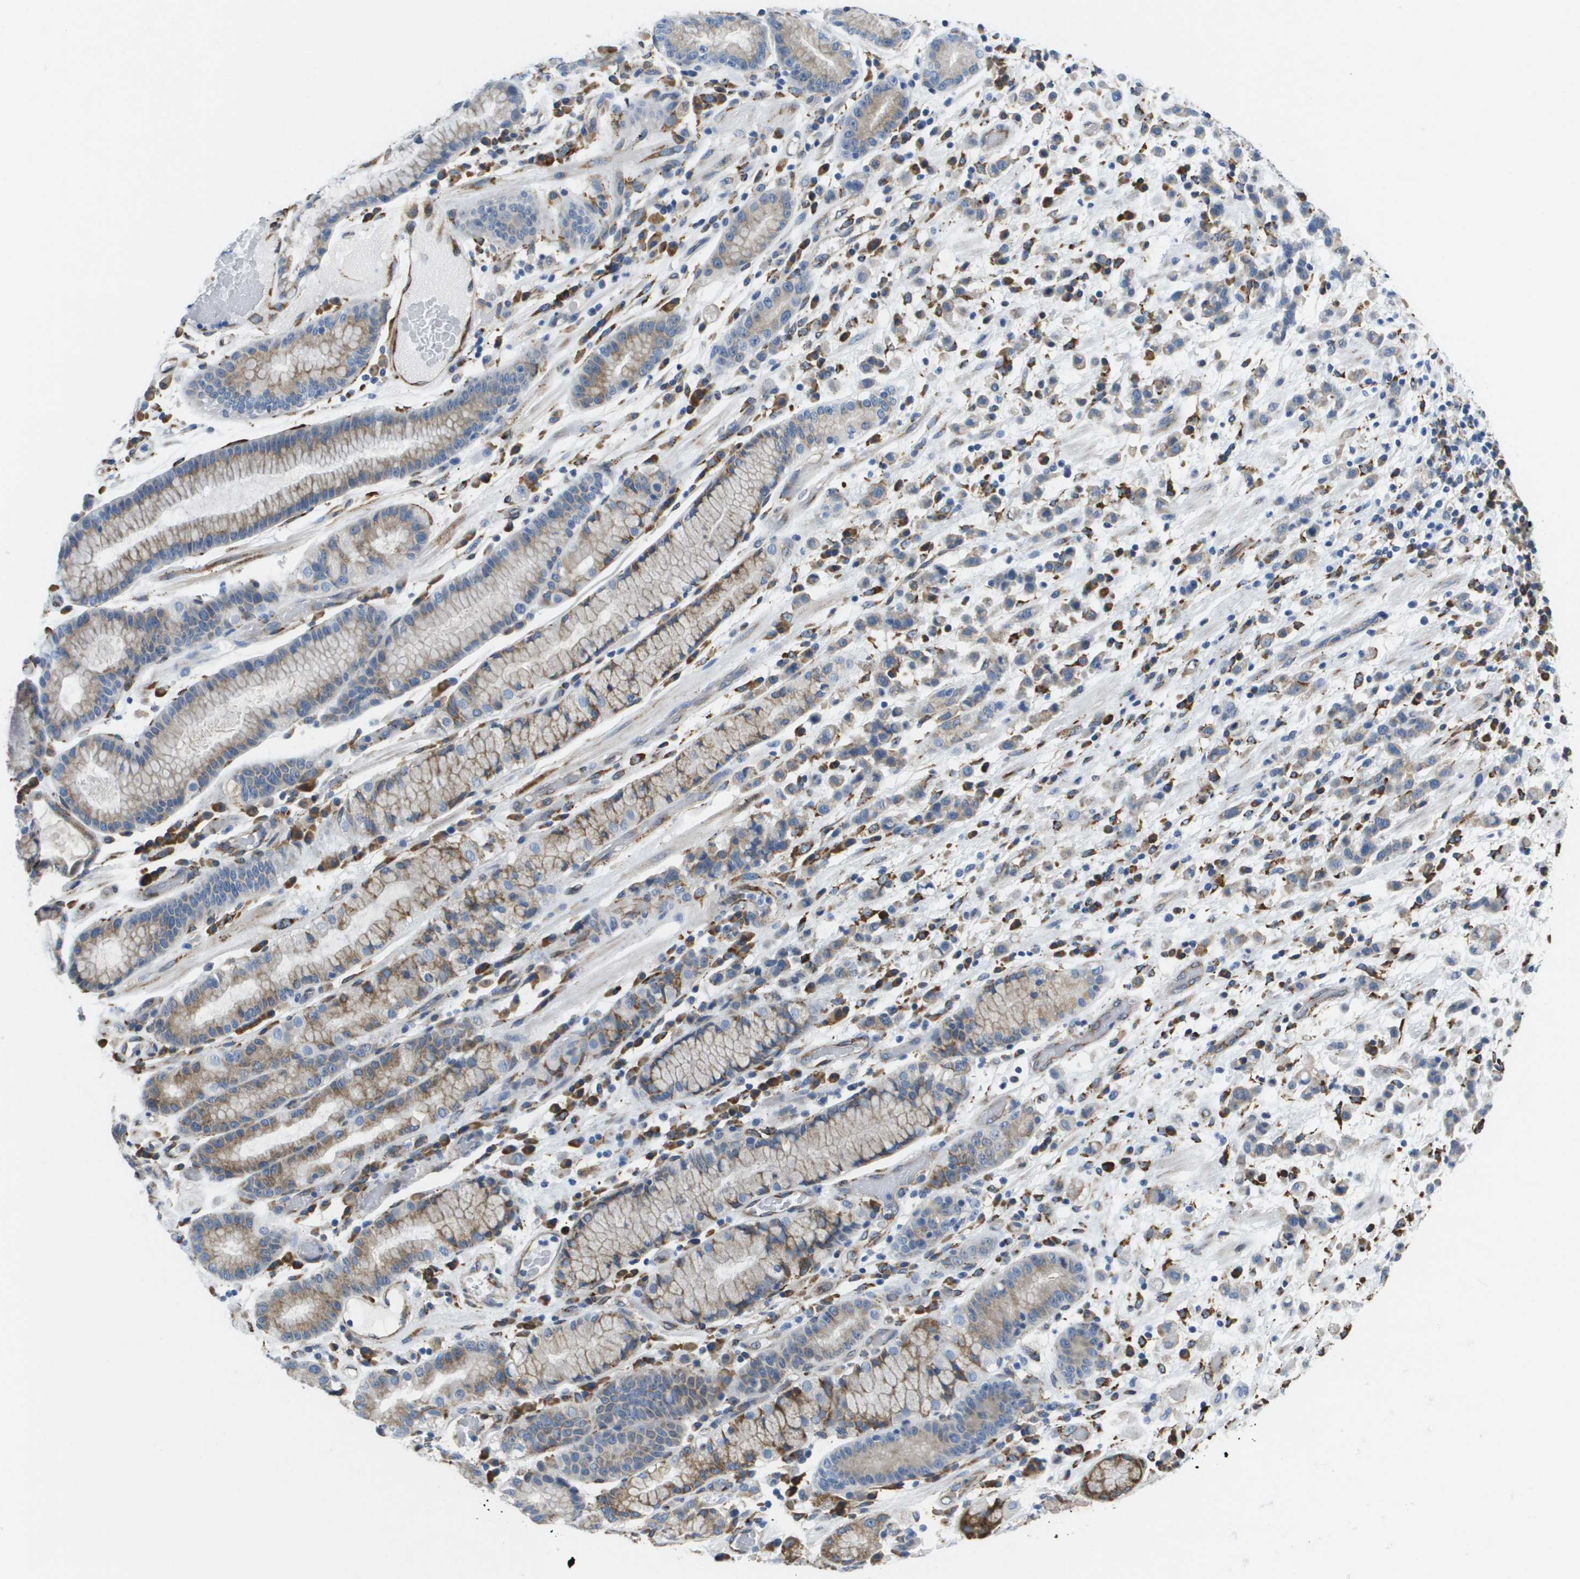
{"staining": {"intensity": "weak", "quantity": "25%-75%", "location": "cytoplasmic/membranous"}, "tissue": "stomach cancer", "cell_type": "Tumor cells", "image_type": "cancer", "snomed": [{"axis": "morphology", "description": "Adenocarcinoma, NOS"}, {"axis": "topography", "description": "Stomach, lower"}], "caption": "Immunohistochemical staining of stomach adenocarcinoma shows weak cytoplasmic/membranous protein expression in approximately 25%-75% of tumor cells. (DAB IHC with brightfield microscopy, high magnification).", "gene": "ST3GAL2", "patient": {"sex": "male", "age": 88}}